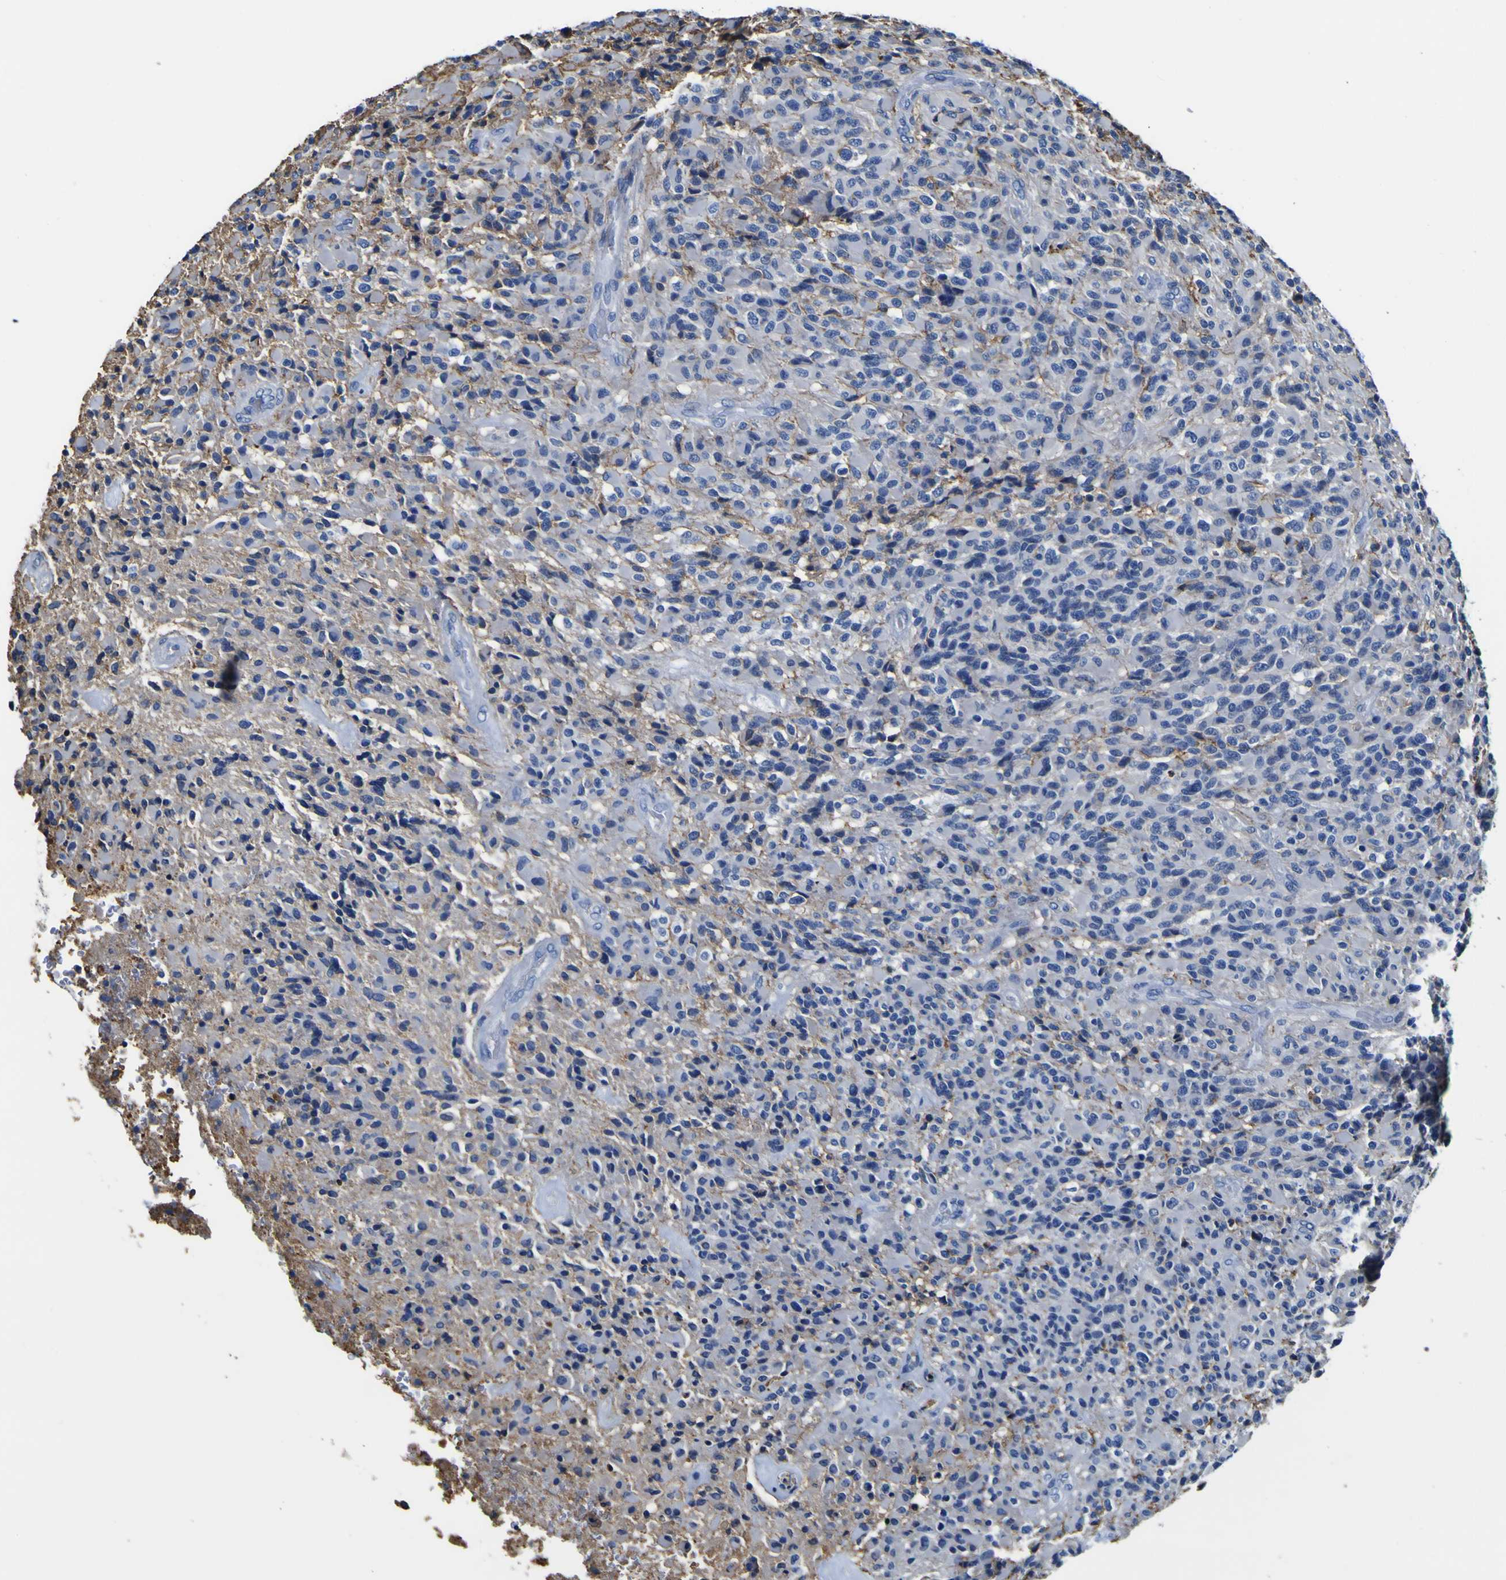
{"staining": {"intensity": "negative", "quantity": "none", "location": "none"}, "tissue": "glioma", "cell_type": "Tumor cells", "image_type": "cancer", "snomed": [{"axis": "morphology", "description": "Glioma, malignant, High grade"}, {"axis": "topography", "description": "Brain"}], "caption": "Immunohistochemistry photomicrograph of neoplastic tissue: human glioma stained with DAB (3,3'-diaminobenzidine) reveals no significant protein expression in tumor cells.", "gene": "PXDN", "patient": {"sex": "male", "age": 71}}